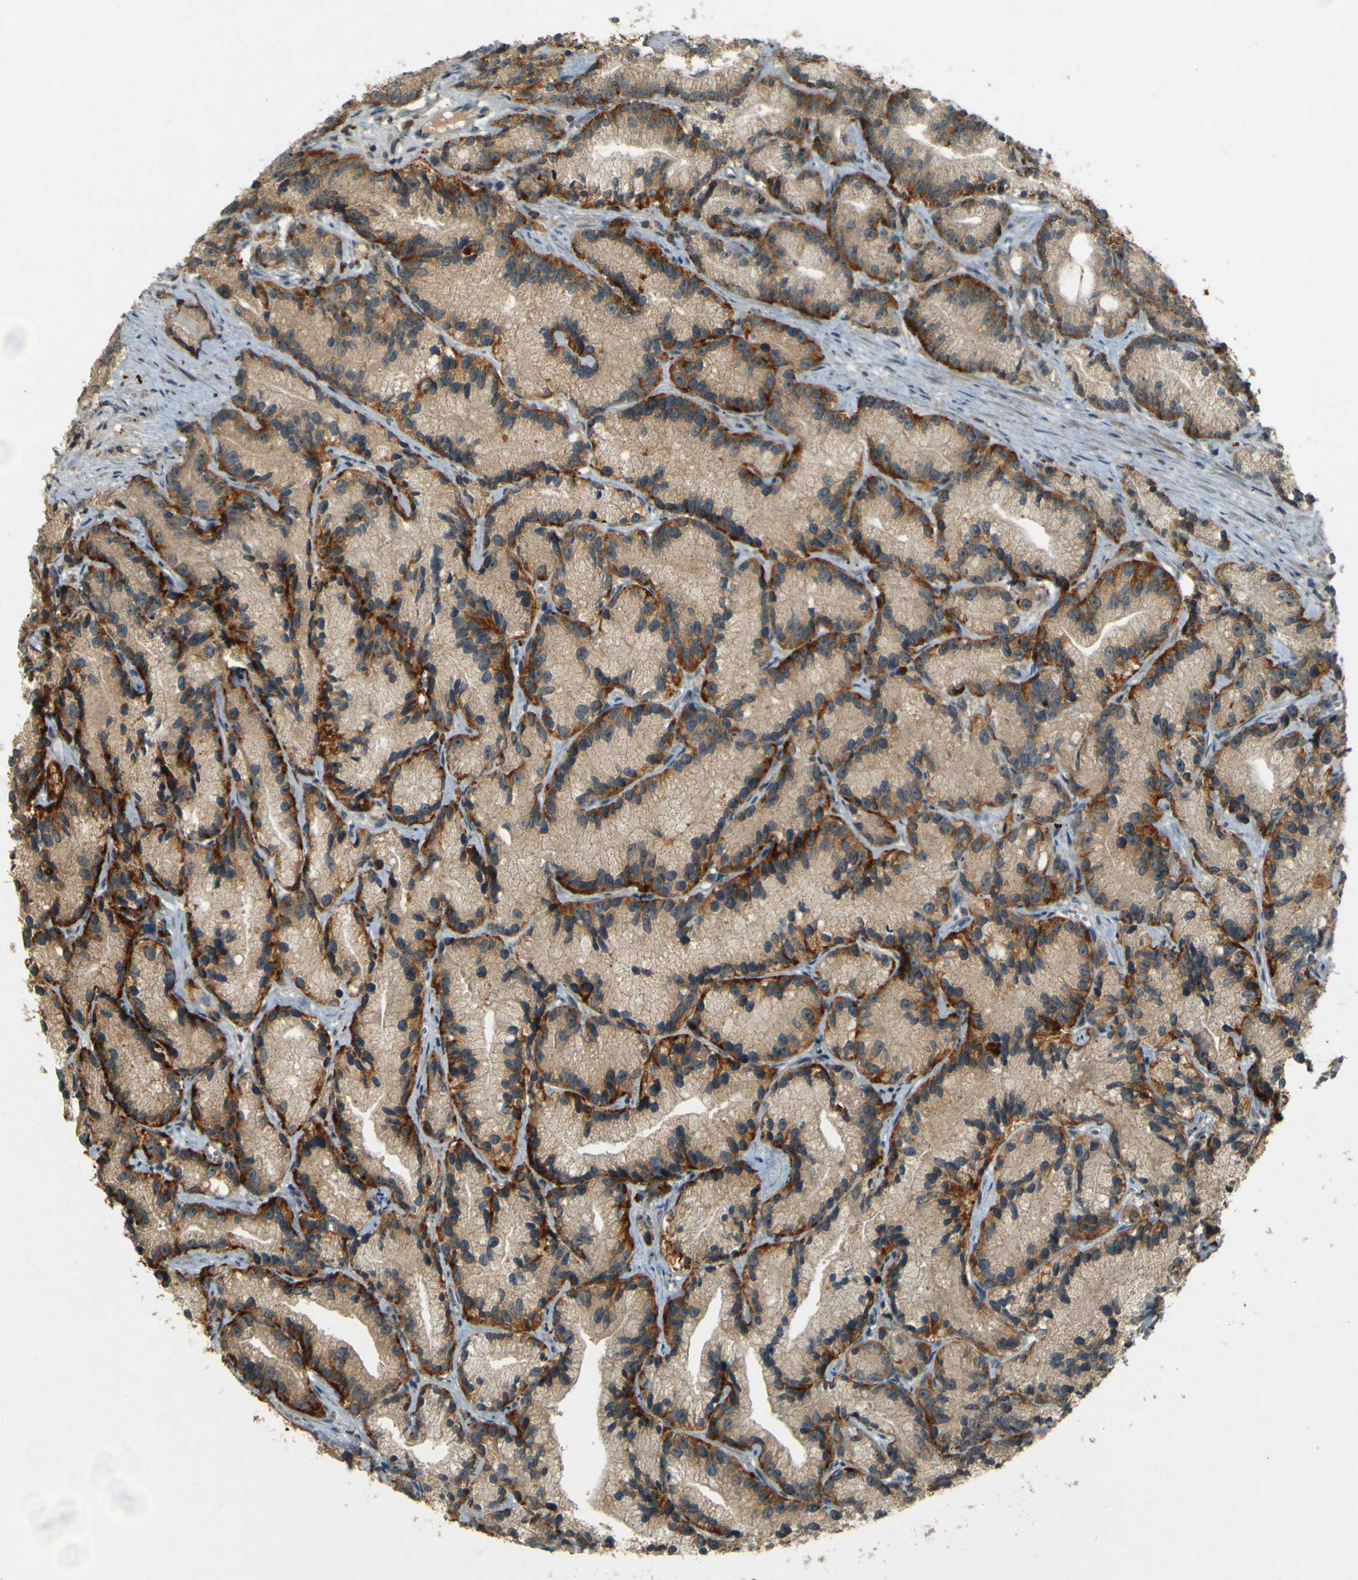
{"staining": {"intensity": "weak", "quantity": ">75%", "location": "cytoplasmic/membranous"}, "tissue": "prostate cancer", "cell_type": "Tumor cells", "image_type": "cancer", "snomed": [{"axis": "morphology", "description": "Adenocarcinoma, Low grade"}, {"axis": "topography", "description": "Prostate"}], "caption": "Prostate cancer (adenocarcinoma (low-grade)) stained with a protein marker reveals weak staining in tumor cells.", "gene": "MPDZ", "patient": {"sex": "male", "age": 89}}